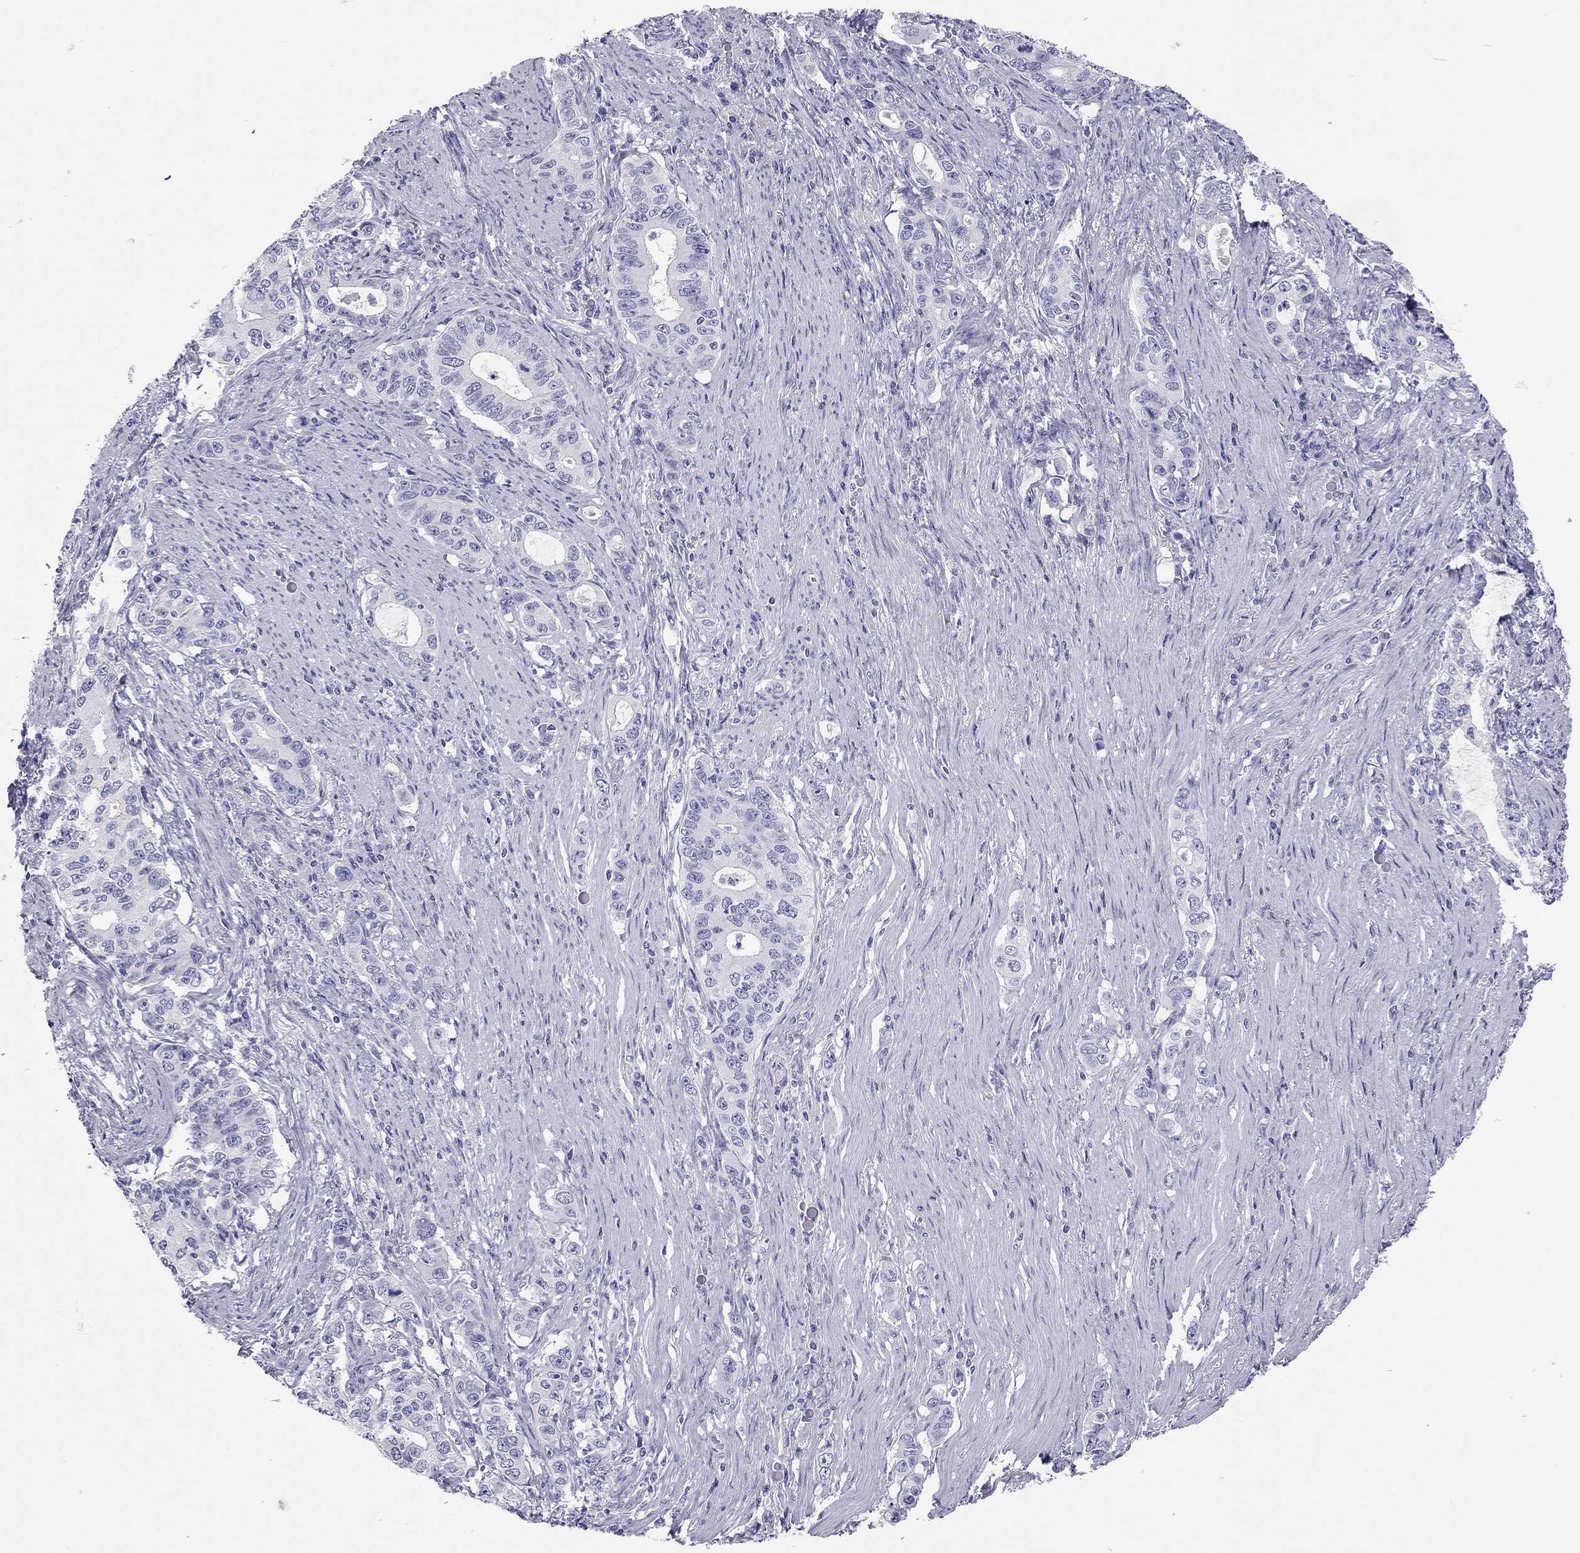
{"staining": {"intensity": "negative", "quantity": "none", "location": "none"}, "tissue": "stomach cancer", "cell_type": "Tumor cells", "image_type": "cancer", "snomed": [{"axis": "morphology", "description": "Adenocarcinoma, NOS"}, {"axis": "topography", "description": "Stomach, lower"}], "caption": "Stomach cancer was stained to show a protein in brown. There is no significant staining in tumor cells.", "gene": "SCARB1", "patient": {"sex": "female", "age": 72}}